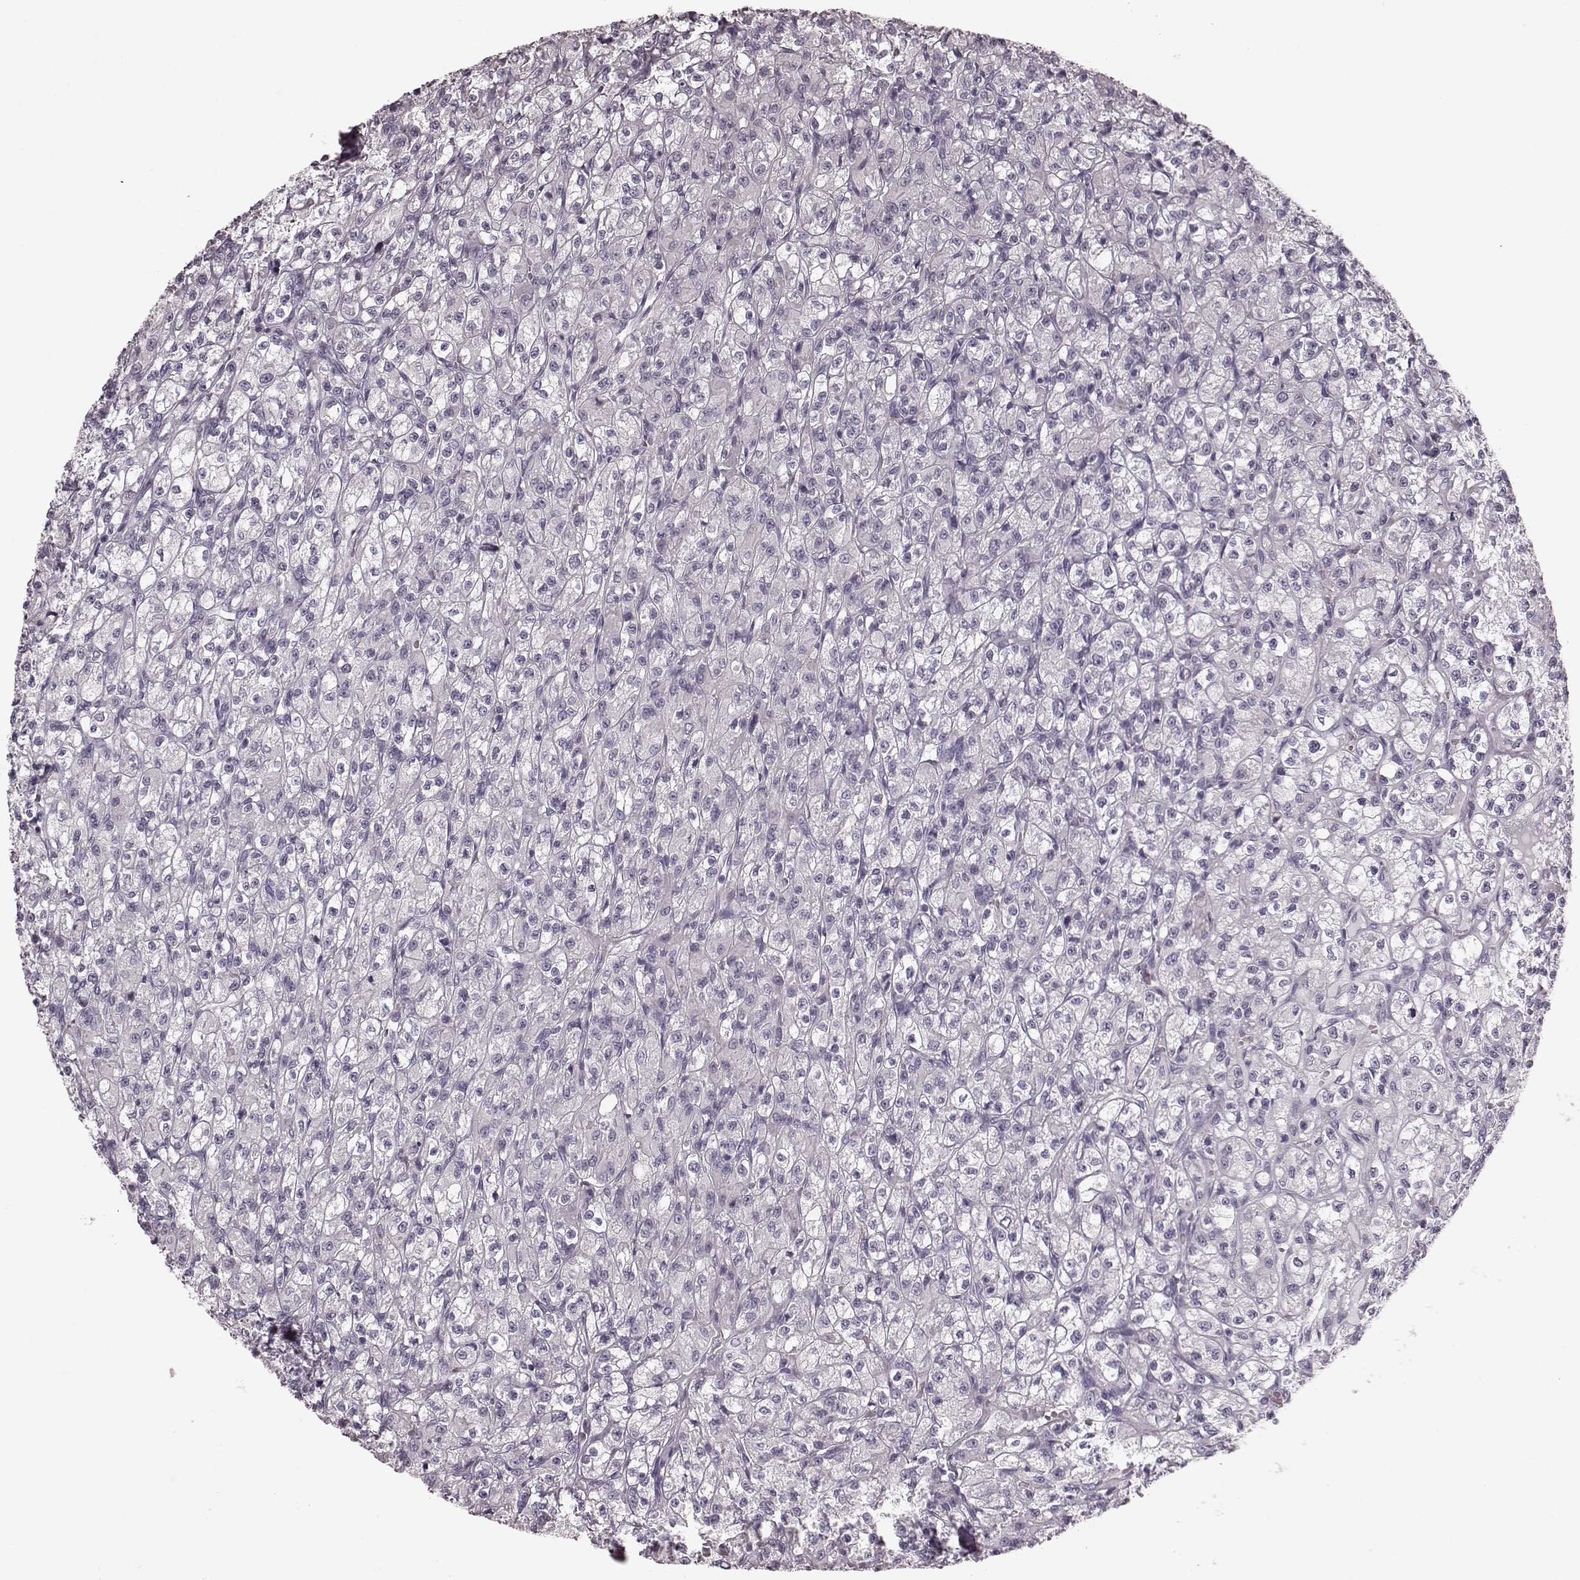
{"staining": {"intensity": "negative", "quantity": "none", "location": "none"}, "tissue": "renal cancer", "cell_type": "Tumor cells", "image_type": "cancer", "snomed": [{"axis": "morphology", "description": "Adenocarcinoma, NOS"}, {"axis": "topography", "description": "Kidney"}], "caption": "Immunohistochemistry of renal adenocarcinoma exhibits no positivity in tumor cells. (Immunohistochemistry, brightfield microscopy, high magnification).", "gene": "TRPM1", "patient": {"sex": "female", "age": 70}}